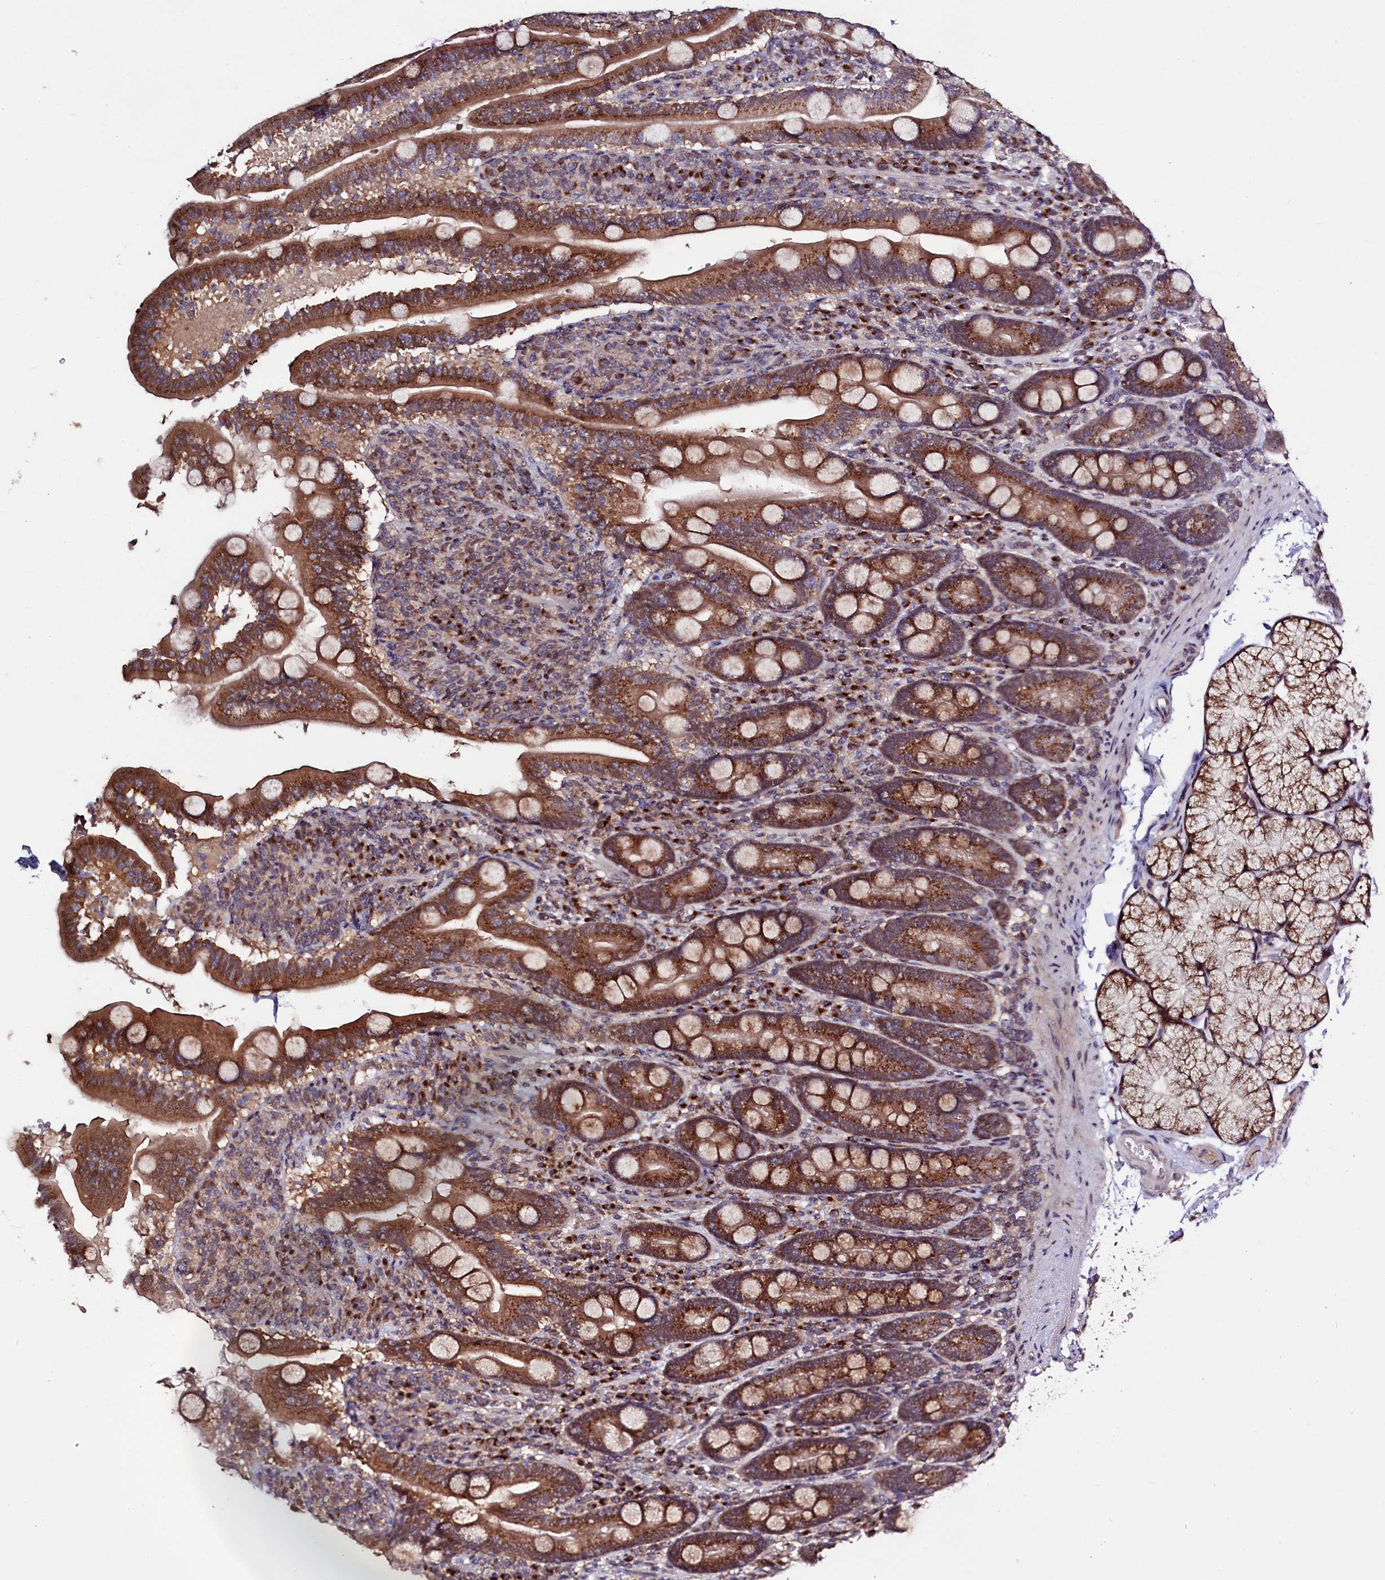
{"staining": {"intensity": "moderate", "quantity": ">75%", "location": "cytoplasmic/membranous"}, "tissue": "duodenum", "cell_type": "Glandular cells", "image_type": "normal", "snomed": [{"axis": "morphology", "description": "Normal tissue, NOS"}, {"axis": "topography", "description": "Duodenum"}], "caption": "There is medium levels of moderate cytoplasmic/membranous staining in glandular cells of normal duodenum, as demonstrated by immunohistochemical staining (brown color).", "gene": "SEC24C", "patient": {"sex": "male", "age": 35}}